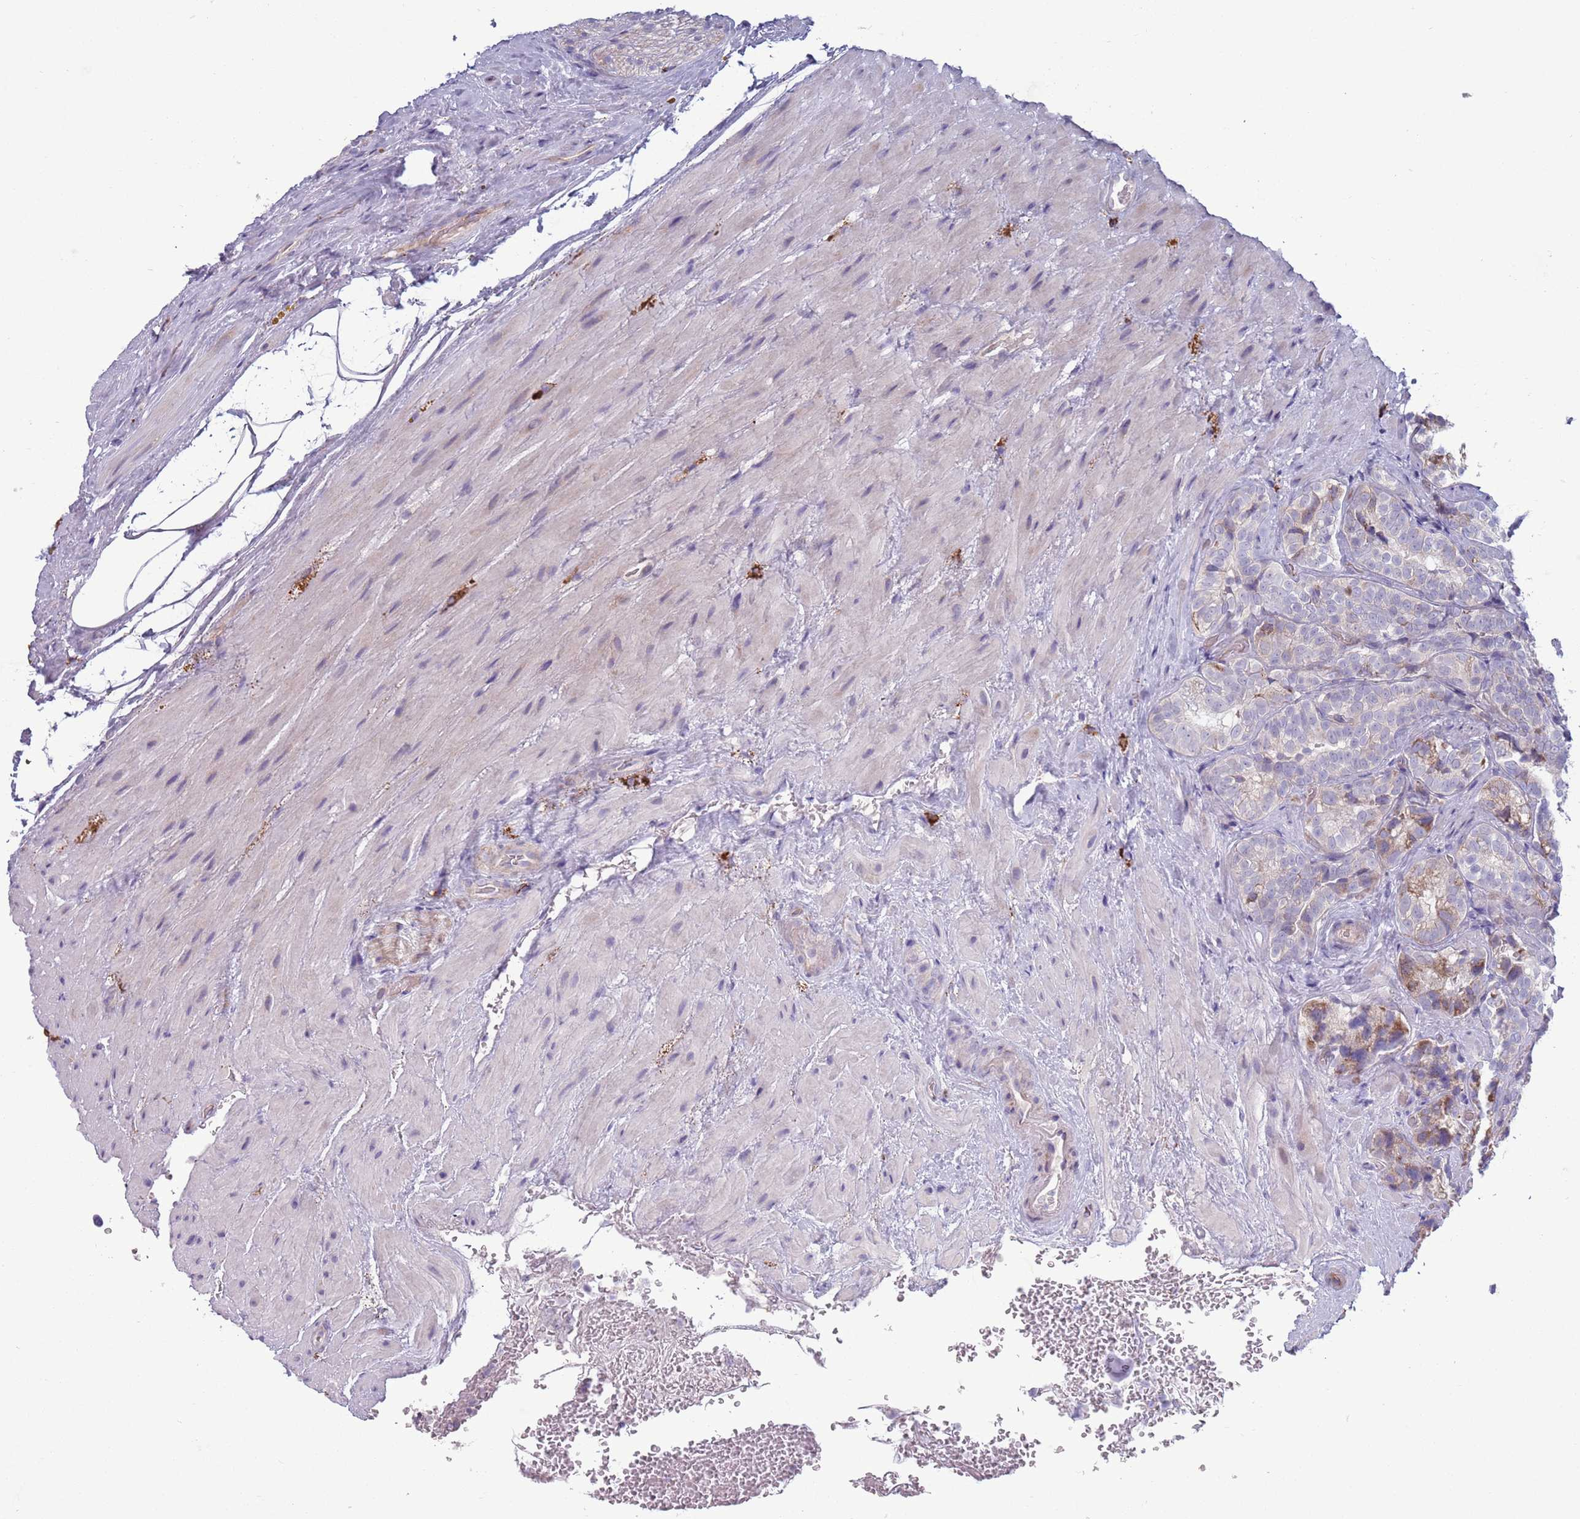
{"staining": {"intensity": "moderate", "quantity": ">75%", "location": "cytoplasmic/membranous"}, "tissue": "seminal vesicle", "cell_type": "Glandular cells", "image_type": "normal", "snomed": [{"axis": "morphology", "description": "Normal tissue, NOS"}, {"axis": "topography", "description": "Seminal veicle"}, {"axis": "topography", "description": "Peripheral nerve tissue"}], "caption": "Moderate cytoplasmic/membranous protein positivity is present in approximately >75% of glandular cells in seminal vesicle.", "gene": "TYW1B", "patient": {"sex": "male", "age": 67}}